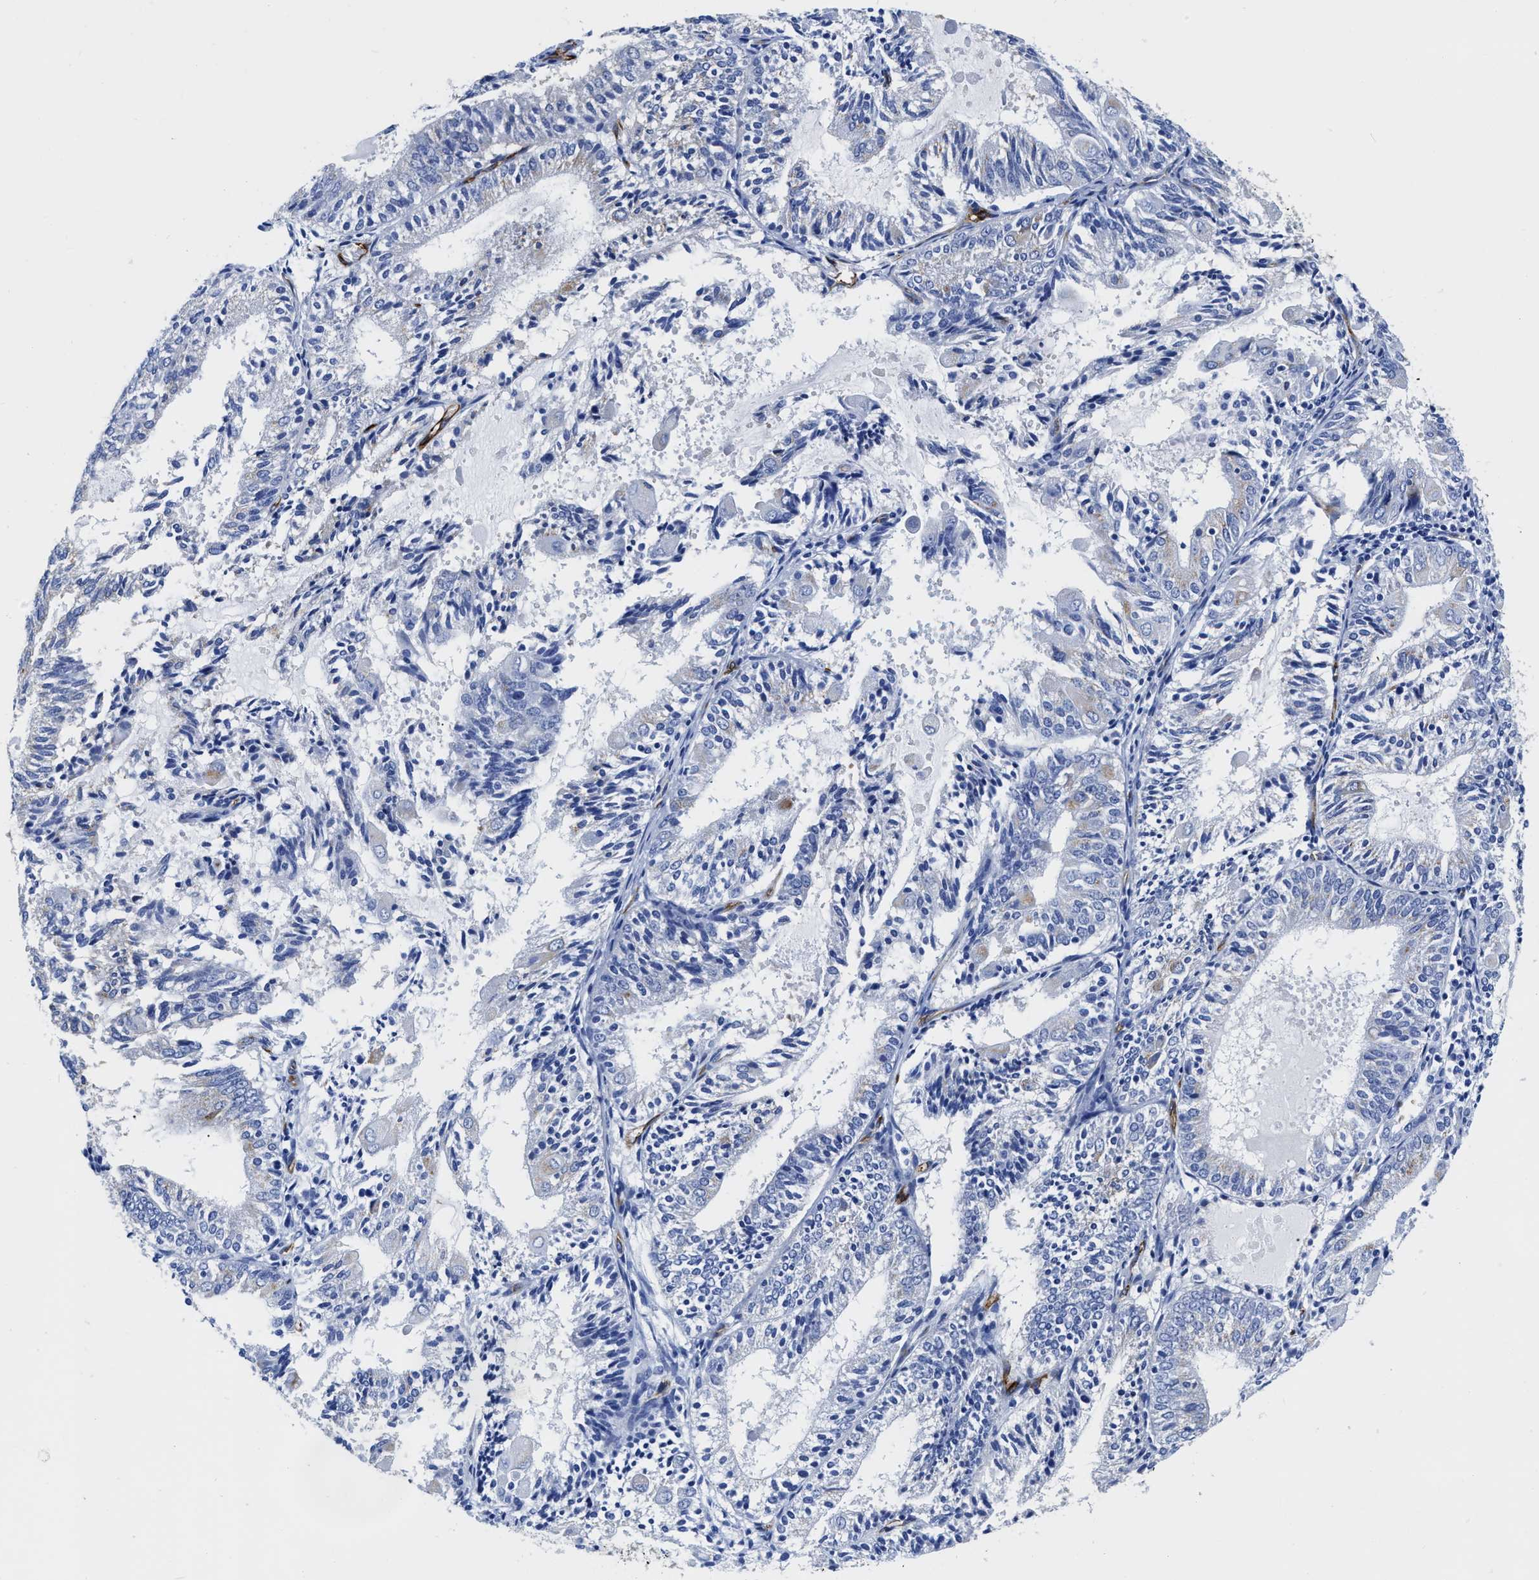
{"staining": {"intensity": "negative", "quantity": "none", "location": "none"}, "tissue": "endometrial cancer", "cell_type": "Tumor cells", "image_type": "cancer", "snomed": [{"axis": "morphology", "description": "Adenocarcinoma, NOS"}, {"axis": "topography", "description": "Endometrium"}], "caption": "IHC of adenocarcinoma (endometrial) demonstrates no positivity in tumor cells.", "gene": "TVP23B", "patient": {"sex": "female", "age": 81}}